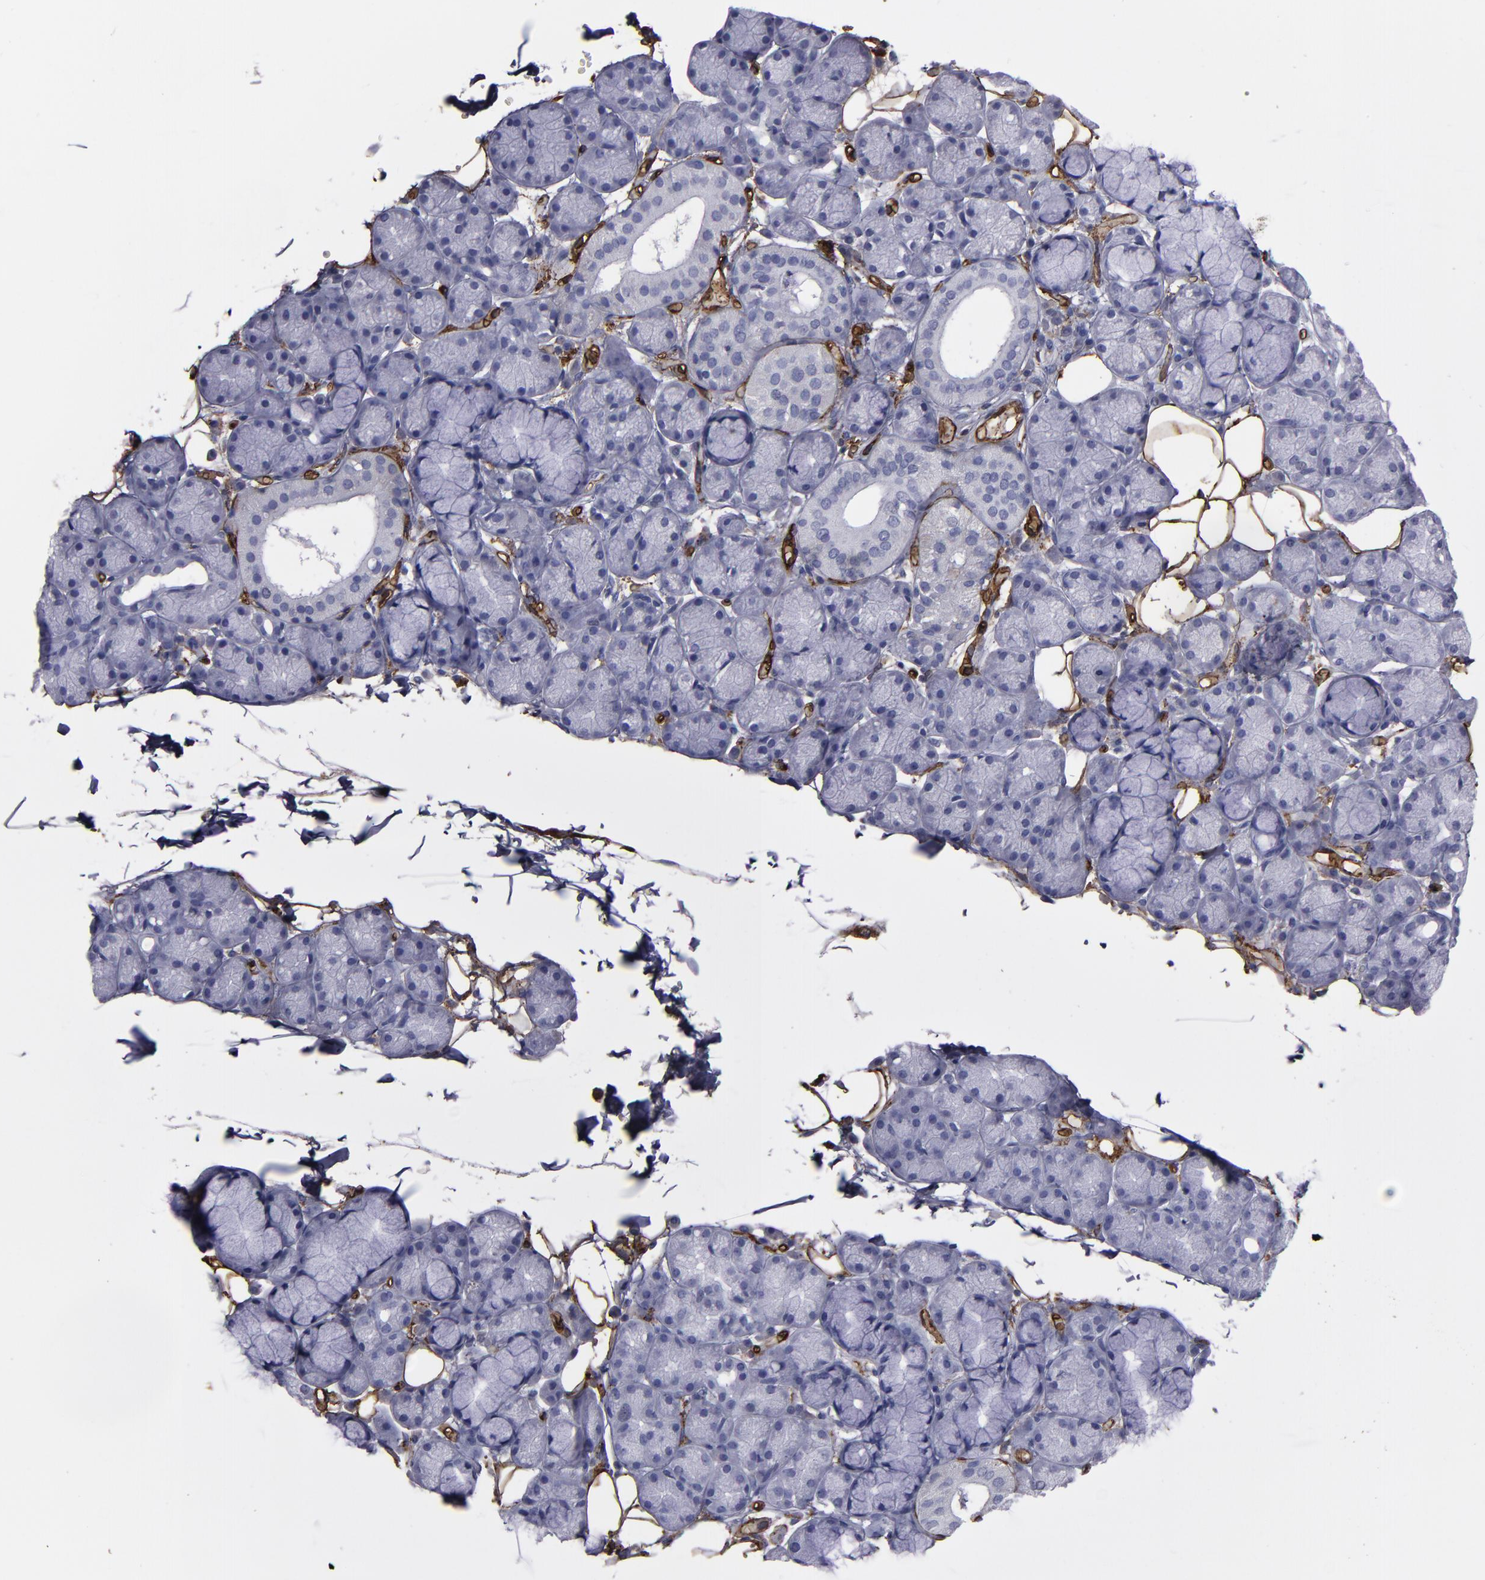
{"staining": {"intensity": "negative", "quantity": "none", "location": "none"}, "tissue": "salivary gland", "cell_type": "Glandular cells", "image_type": "normal", "snomed": [{"axis": "morphology", "description": "Normal tissue, NOS"}, {"axis": "topography", "description": "Skeletal muscle"}, {"axis": "topography", "description": "Oral tissue"}, {"axis": "topography", "description": "Salivary gland"}, {"axis": "topography", "description": "Peripheral nerve tissue"}], "caption": "IHC histopathology image of normal salivary gland stained for a protein (brown), which exhibits no expression in glandular cells. (DAB immunohistochemistry visualized using brightfield microscopy, high magnification).", "gene": "CD36", "patient": {"sex": "male", "age": 54}}